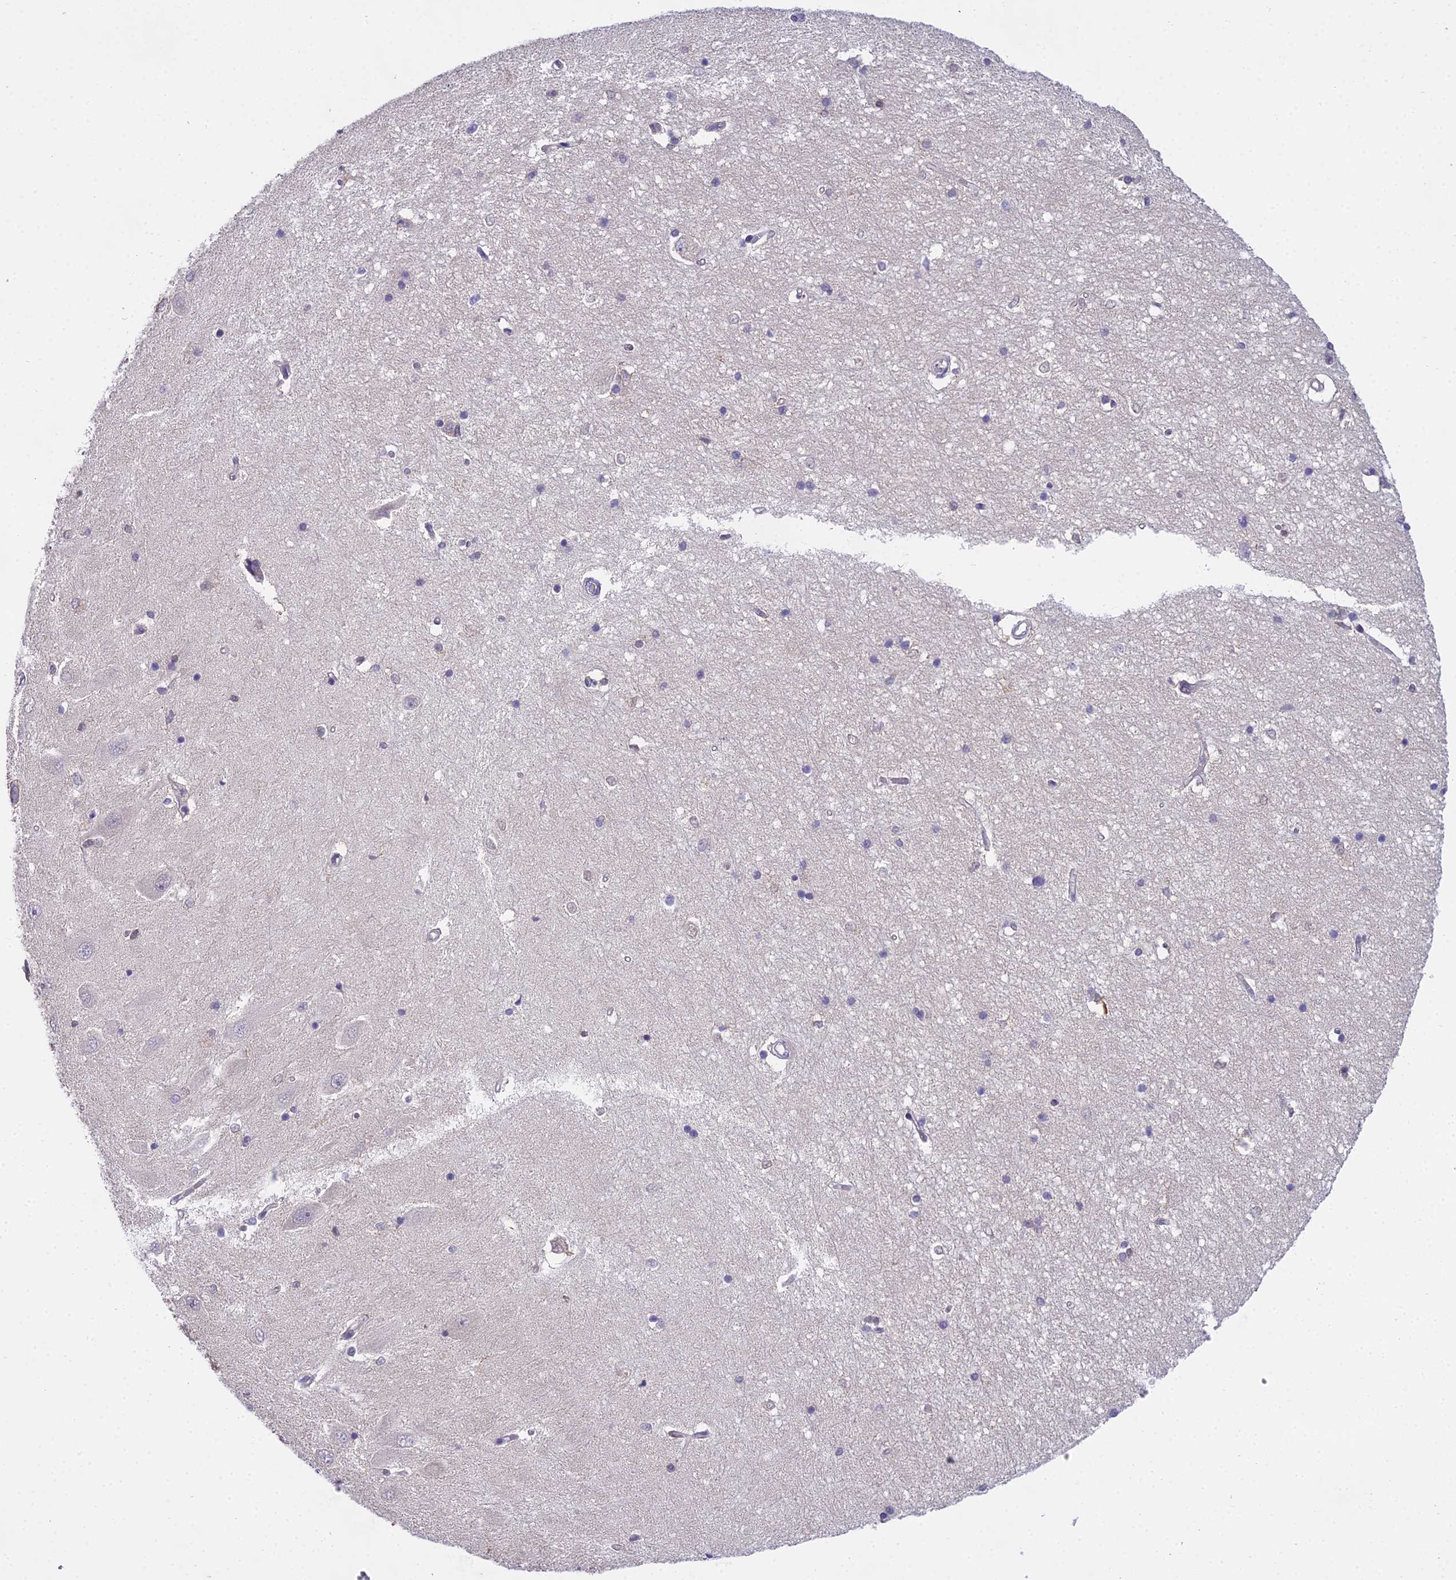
{"staining": {"intensity": "negative", "quantity": "none", "location": "none"}, "tissue": "hippocampus", "cell_type": "Glial cells", "image_type": "normal", "snomed": [{"axis": "morphology", "description": "Normal tissue, NOS"}, {"axis": "topography", "description": "Hippocampus"}], "caption": "This is a image of immunohistochemistry (IHC) staining of unremarkable hippocampus, which shows no expression in glial cells.", "gene": "MAT2A", "patient": {"sex": "male", "age": 45}}